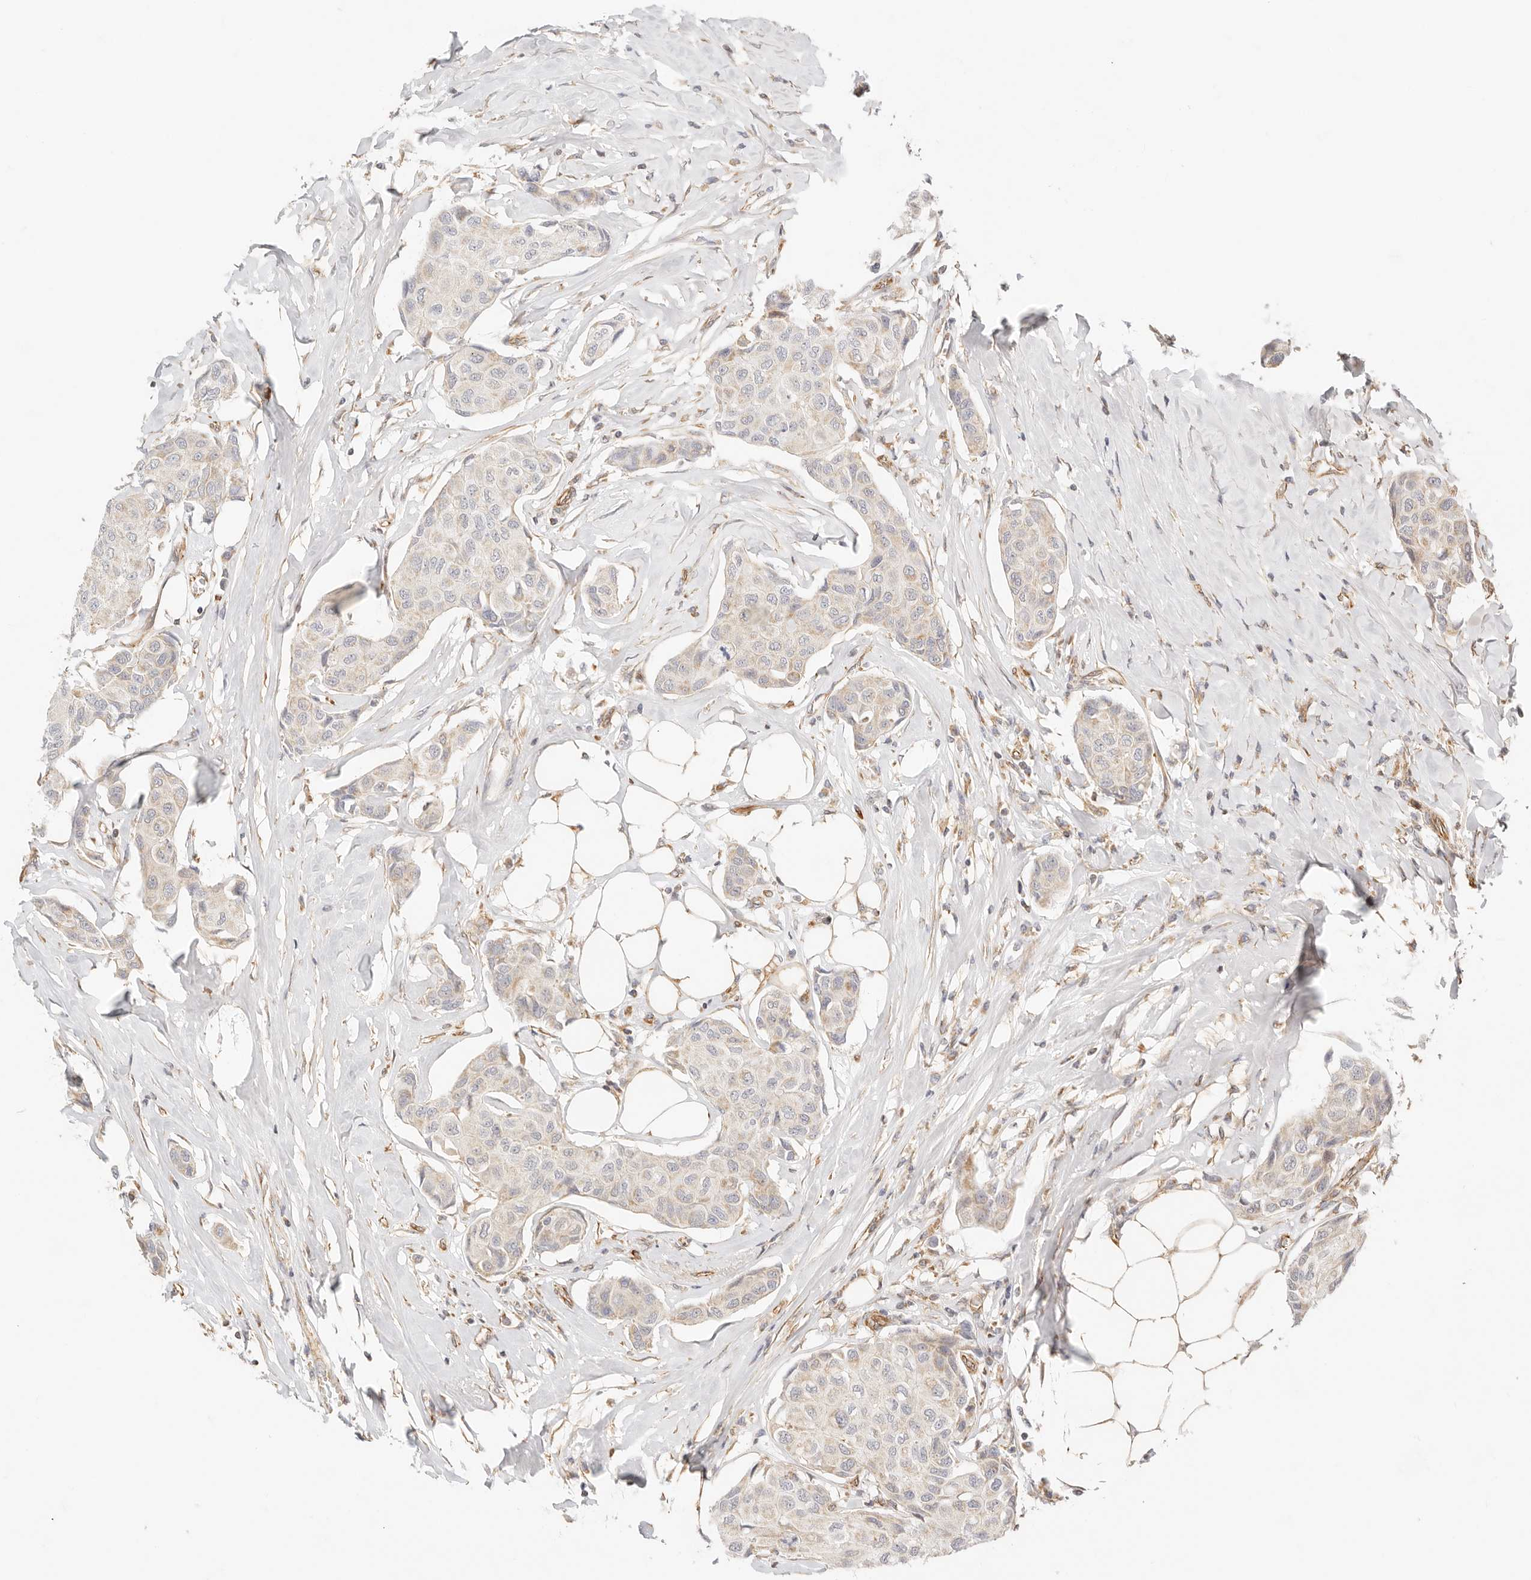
{"staining": {"intensity": "weak", "quantity": "25%-75%", "location": "cytoplasmic/membranous"}, "tissue": "breast cancer", "cell_type": "Tumor cells", "image_type": "cancer", "snomed": [{"axis": "morphology", "description": "Duct carcinoma"}, {"axis": "topography", "description": "Breast"}], "caption": "High-power microscopy captured an IHC photomicrograph of breast cancer, revealing weak cytoplasmic/membranous expression in about 25%-75% of tumor cells.", "gene": "ZC3H11A", "patient": {"sex": "female", "age": 80}}